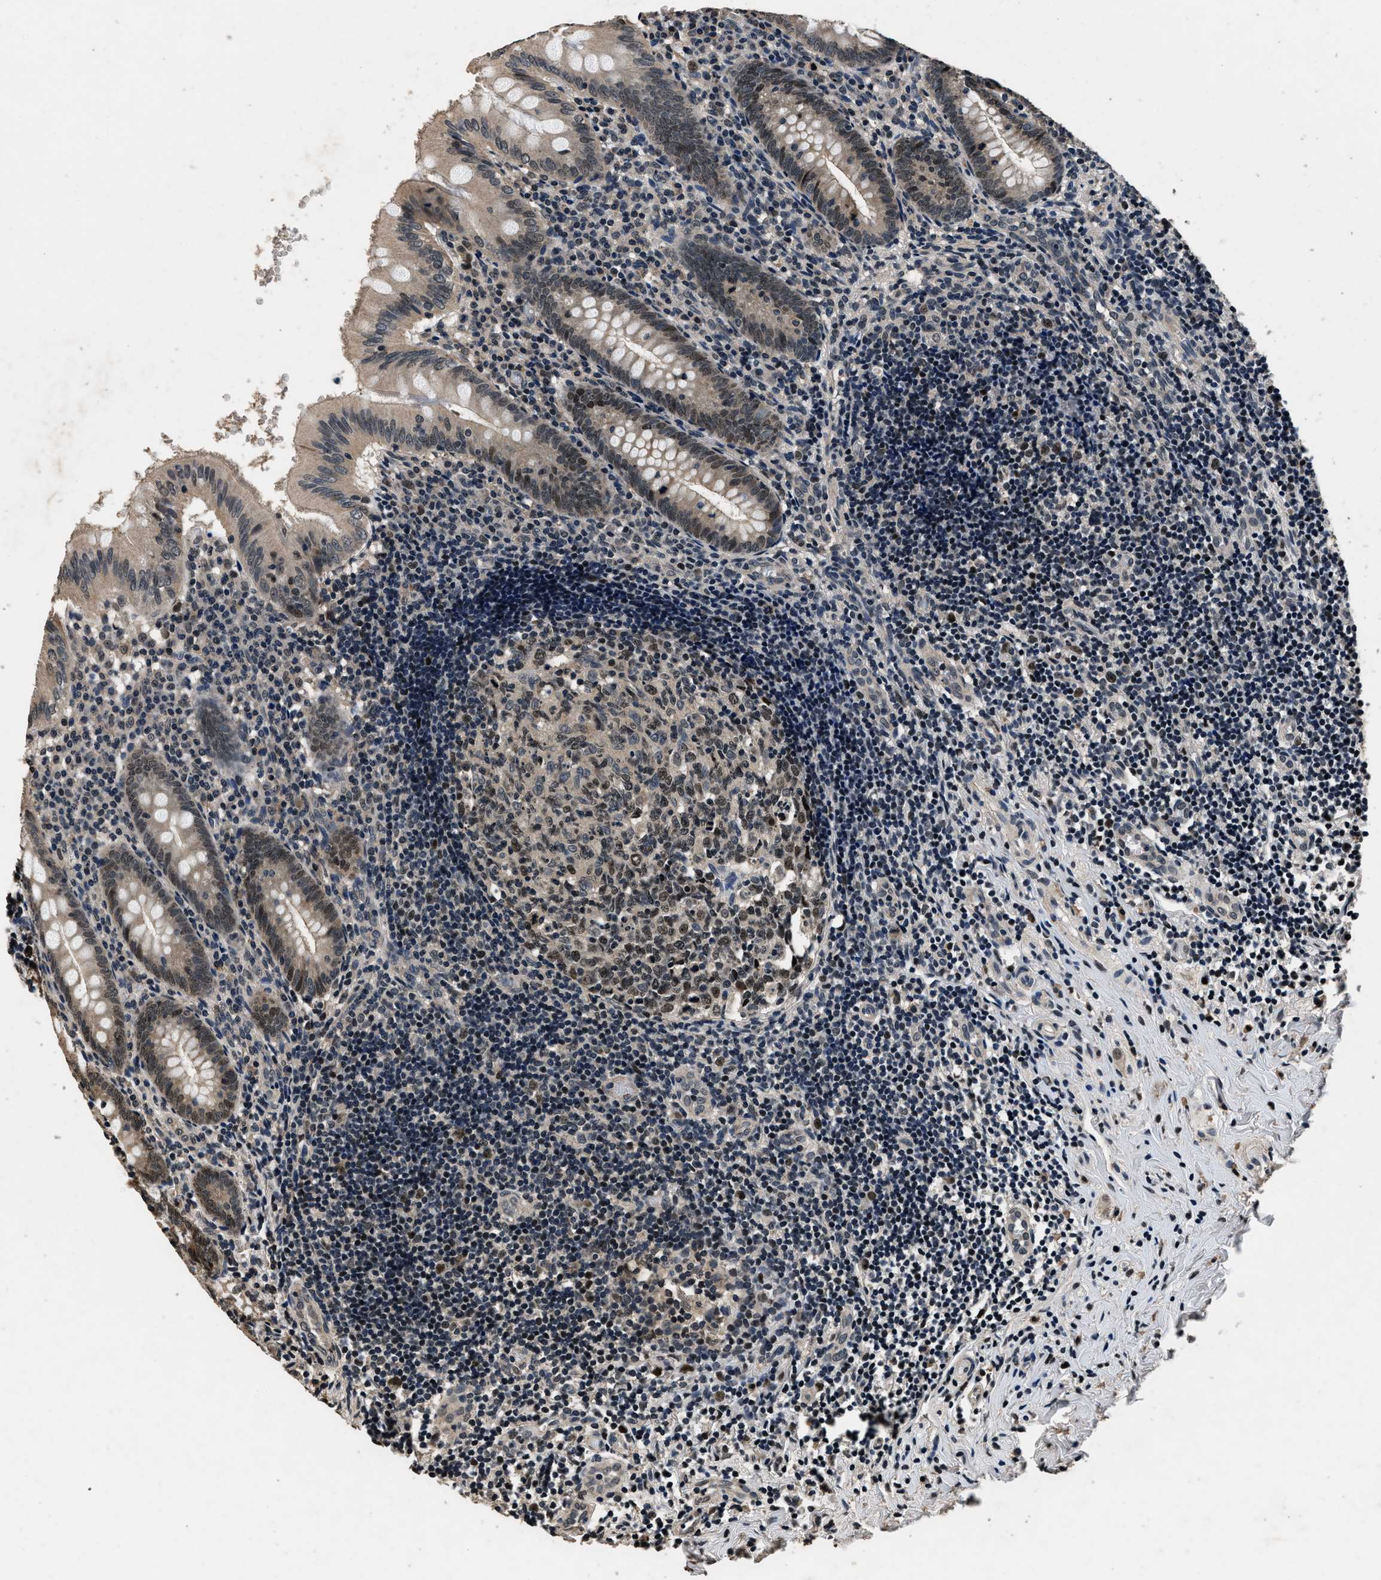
{"staining": {"intensity": "moderate", "quantity": ">75%", "location": "cytoplasmic/membranous,nuclear"}, "tissue": "appendix", "cell_type": "Glandular cells", "image_type": "normal", "snomed": [{"axis": "morphology", "description": "Normal tissue, NOS"}, {"axis": "topography", "description": "Appendix"}], "caption": "IHC (DAB) staining of normal appendix reveals moderate cytoplasmic/membranous,nuclear protein positivity in about >75% of glandular cells.", "gene": "CSTF1", "patient": {"sex": "male", "age": 8}}